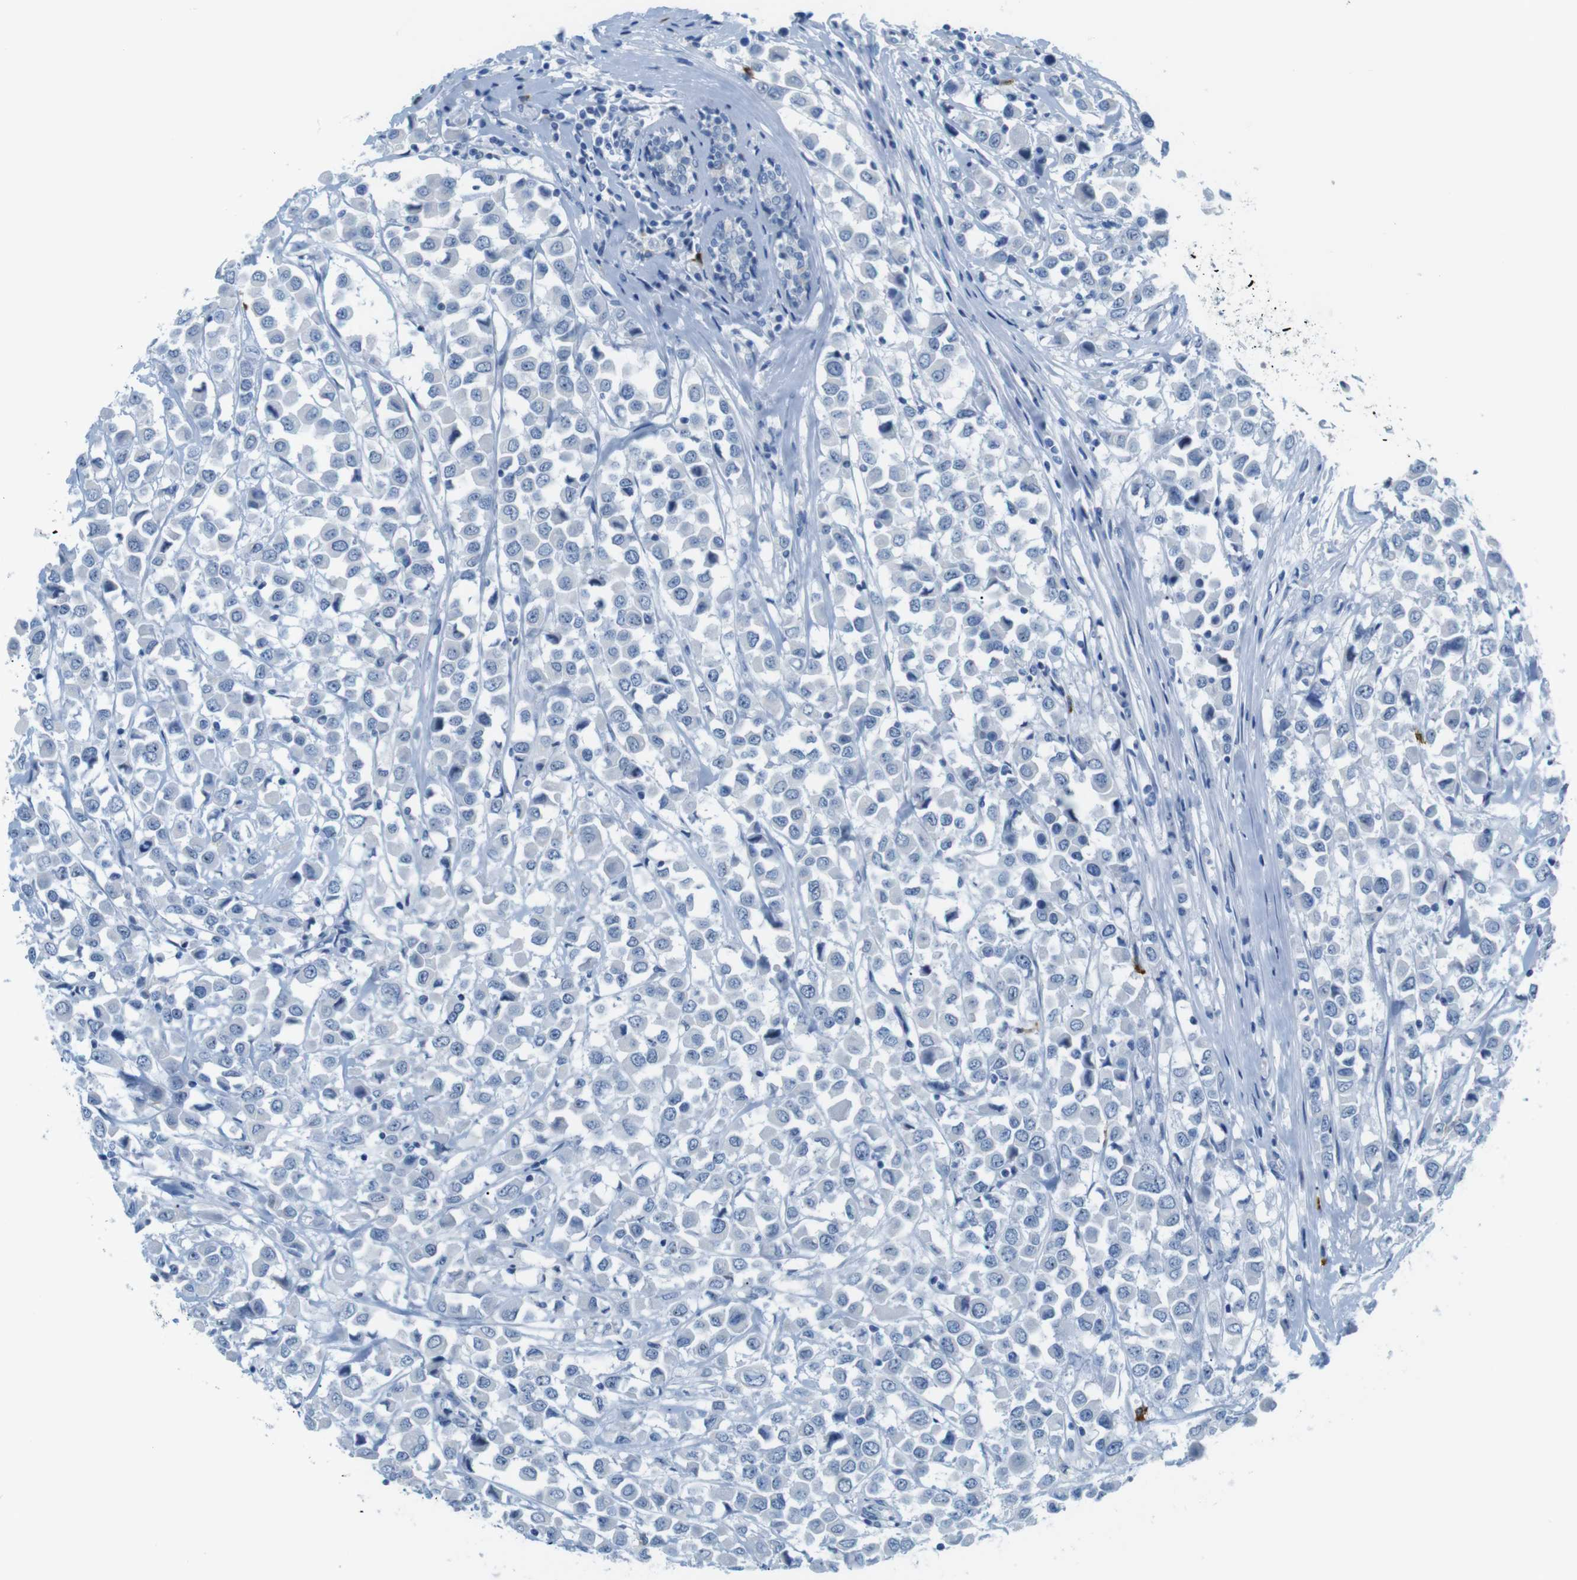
{"staining": {"intensity": "negative", "quantity": "none", "location": "none"}, "tissue": "breast cancer", "cell_type": "Tumor cells", "image_type": "cancer", "snomed": [{"axis": "morphology", "description": "Duct carcinoma"}, {"axis": "topography", "description": "Breast"}], "caption": "This is an immunohistochemistry (IHC) image of human breast cancer (invasive ductal carcinoma). There is no positivity in tumor cells.", "gene": "MCEMP1", "patient": {"sex": "female", "age": 61}}